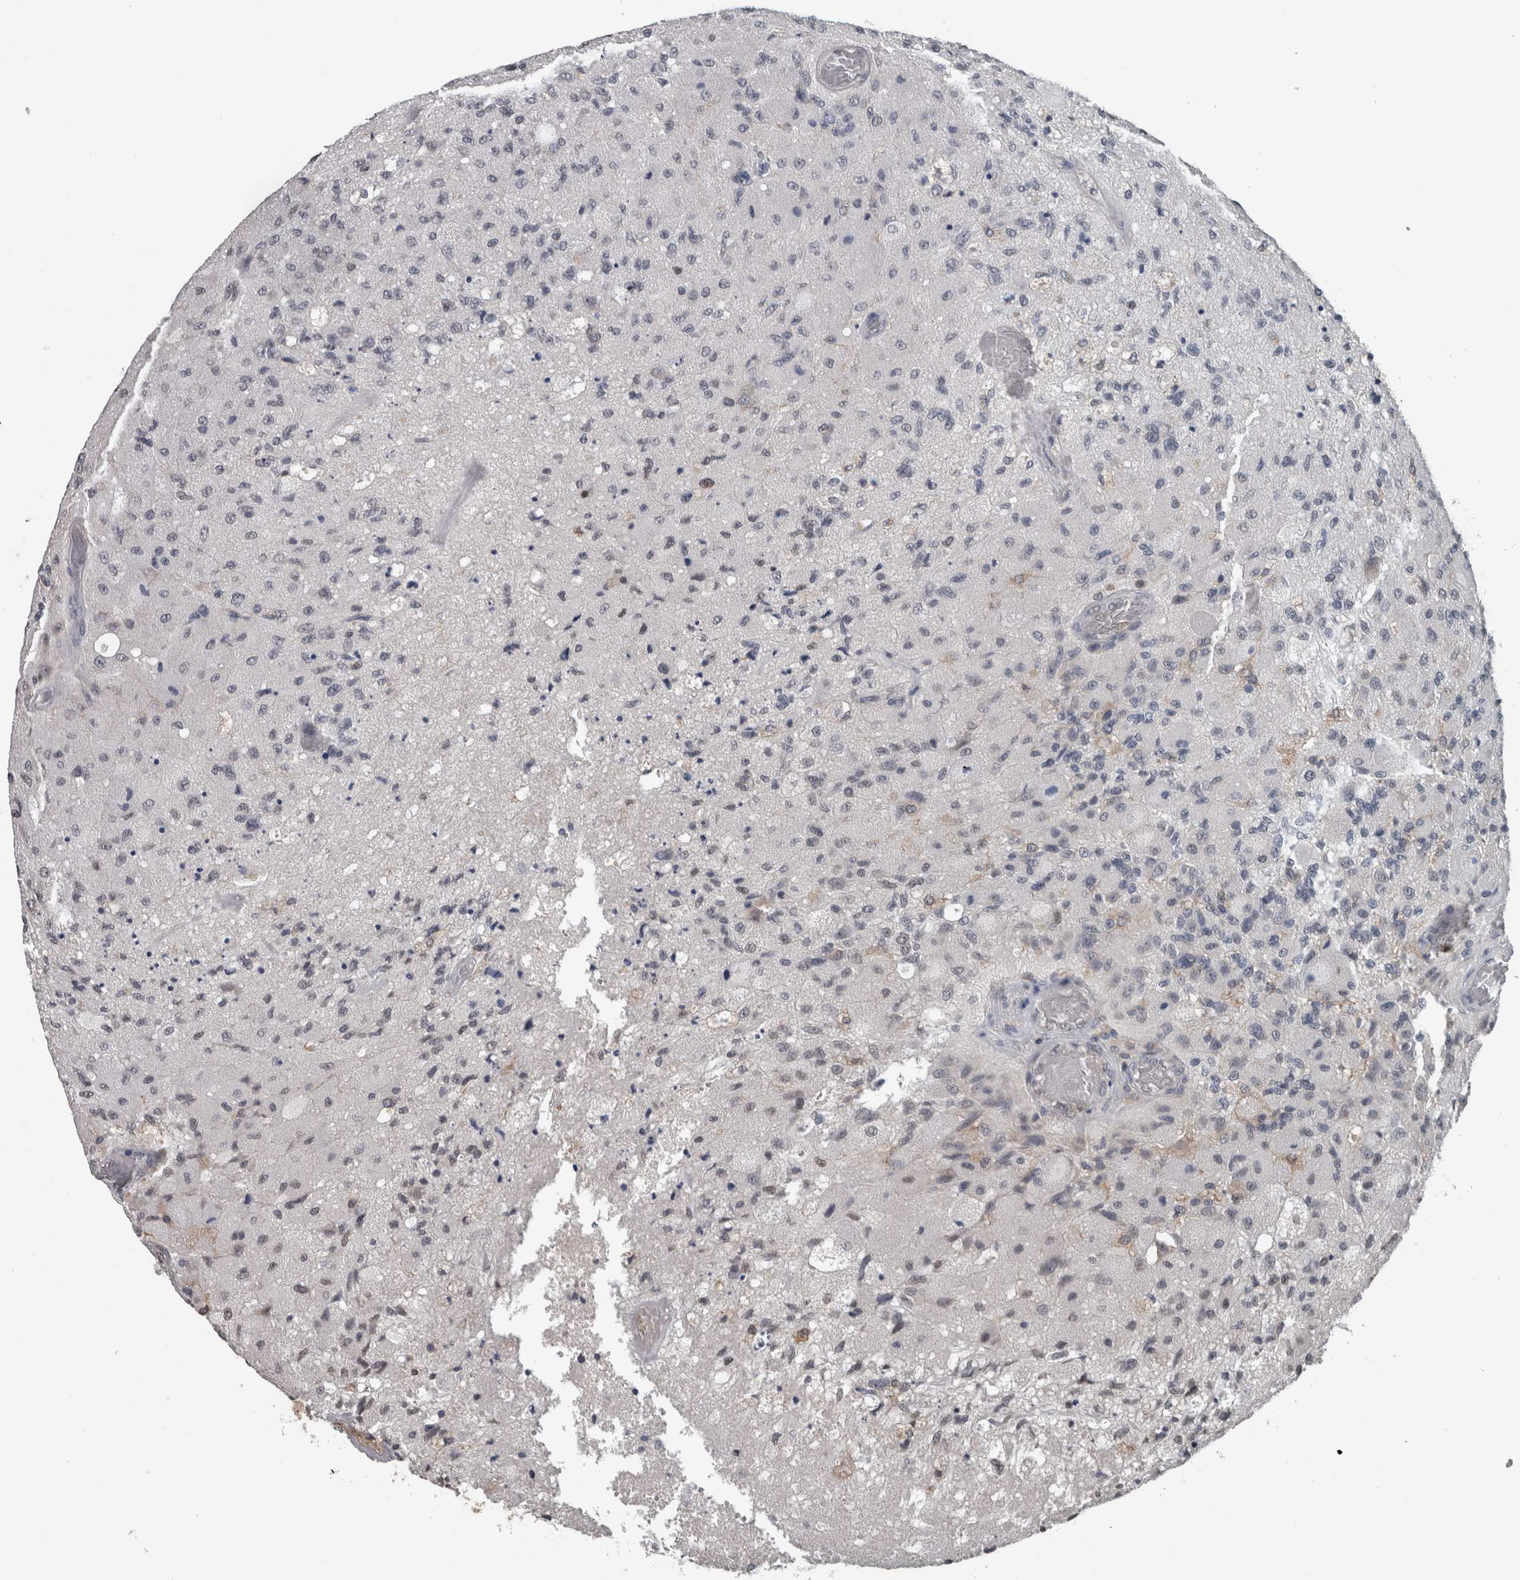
{"staining": {"intensity": "negative", "quantity": "none", "location": "none"}, "tissue": "glioma", "cell_type": "Tumor cells", "image_type": "cancer", "snomed": [{"axis": "morphology", "description": "Normal tissue, NOS"}, {"axis": "morphology", "description": "Glioma, malignant, High grade"}, {"axis": "topography", "description": "Cerebral cortex"}], "caption": "The image shows no staining of tumor cells in malignant glioma (high-grade).", "gene": "MAFF", "patient": {"sex": "male", "age": 77}}